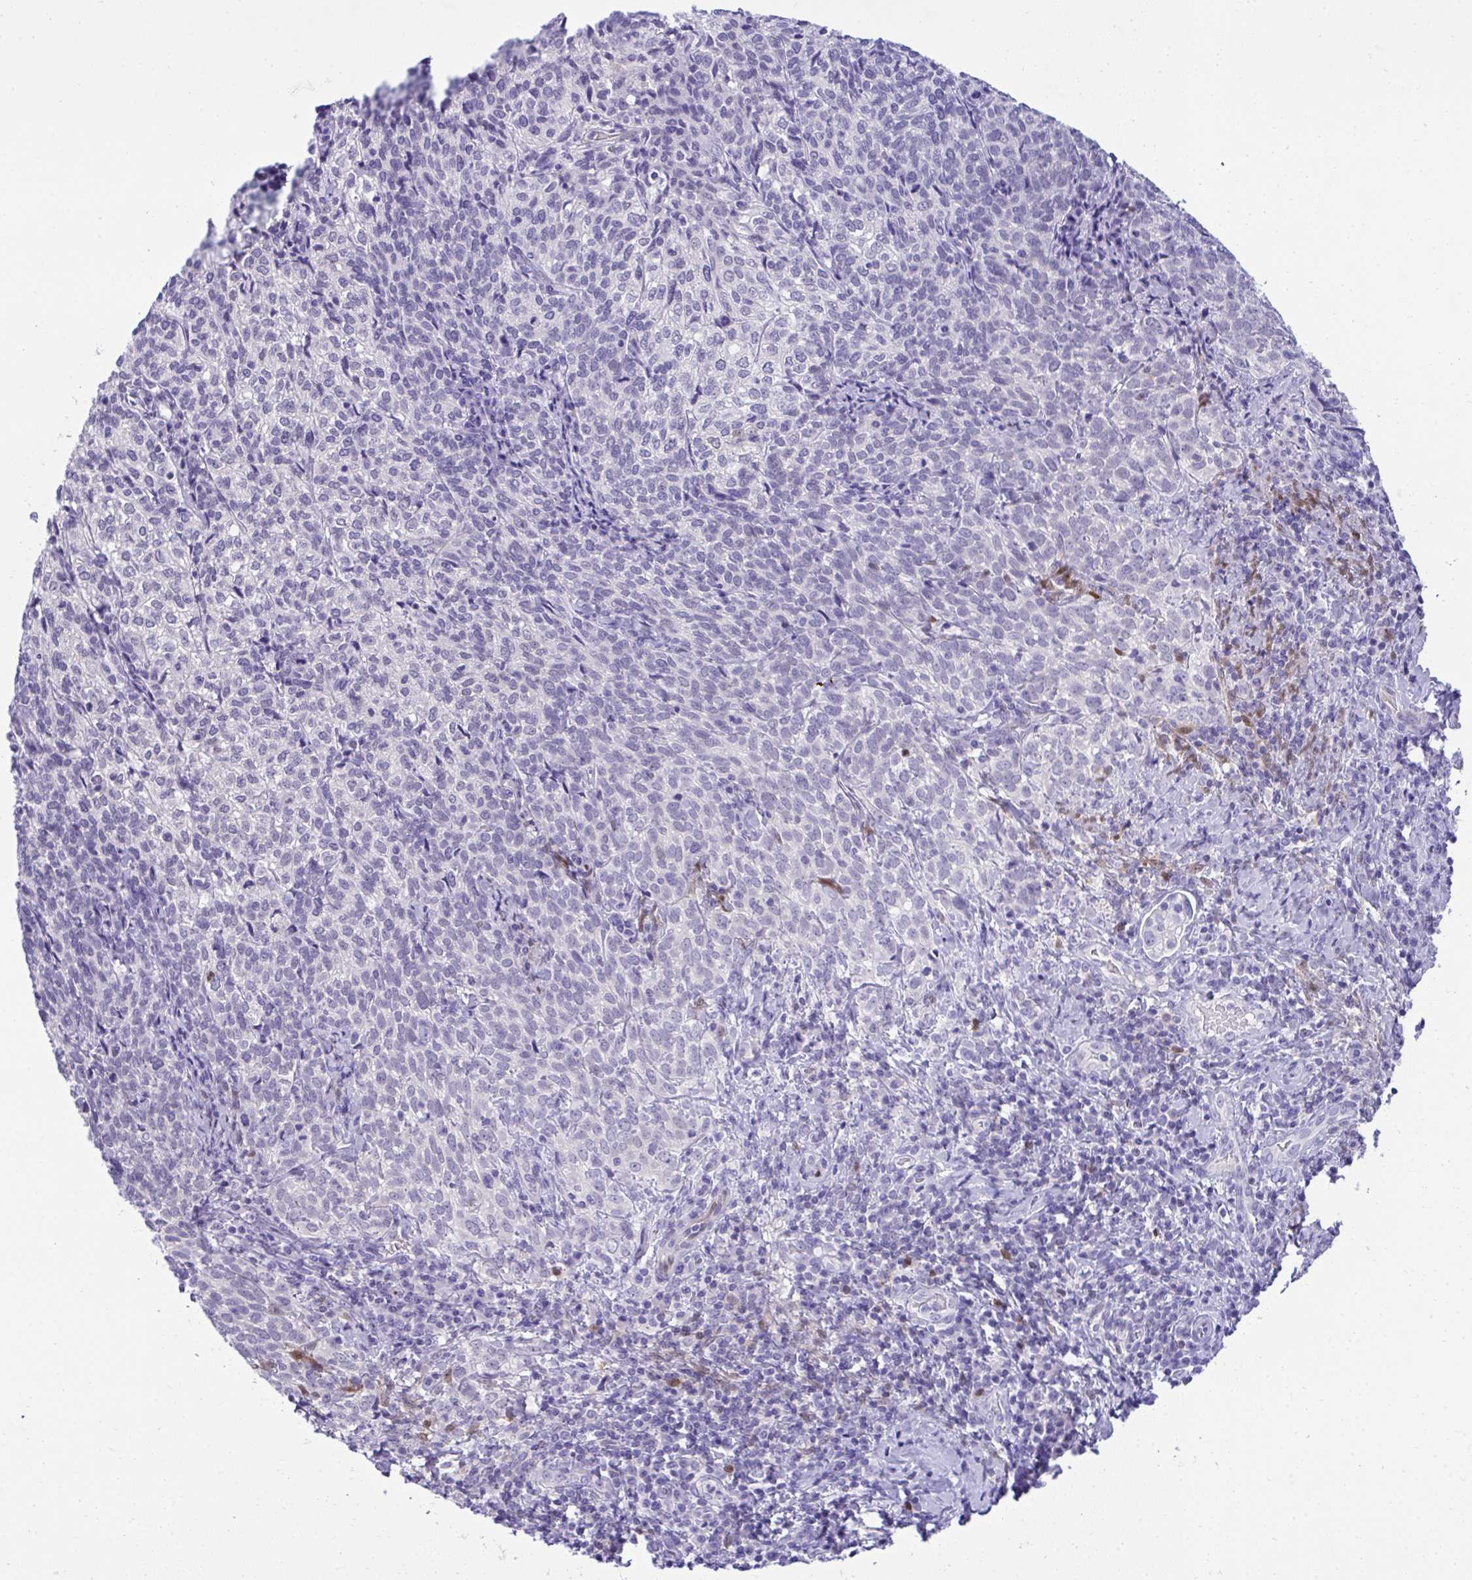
{"staining": {"intensity": "negative", "quantity": "none", "location": "none"}, "tissue": "cervical cancer", "cell_type": "Tumor cells", "image_type": "cancer", "snomed": [{"axis": "morphology", "description": "Normal tissue, NOS"}, {"axis": "morphology", "description": "Squamous cell carcinoma, NOS"}, {"axis": "topography", "description": "Vagina"}, {"axis": "topography", "description": "Cervix"}], "caption": "Immunohistochemical staining of cervical cancer (squamous cell carcinoma) shows no significant positivity in tumor cells.", "gene": "PGM2L1", "patient": {"sex": "female", "age": 45}}